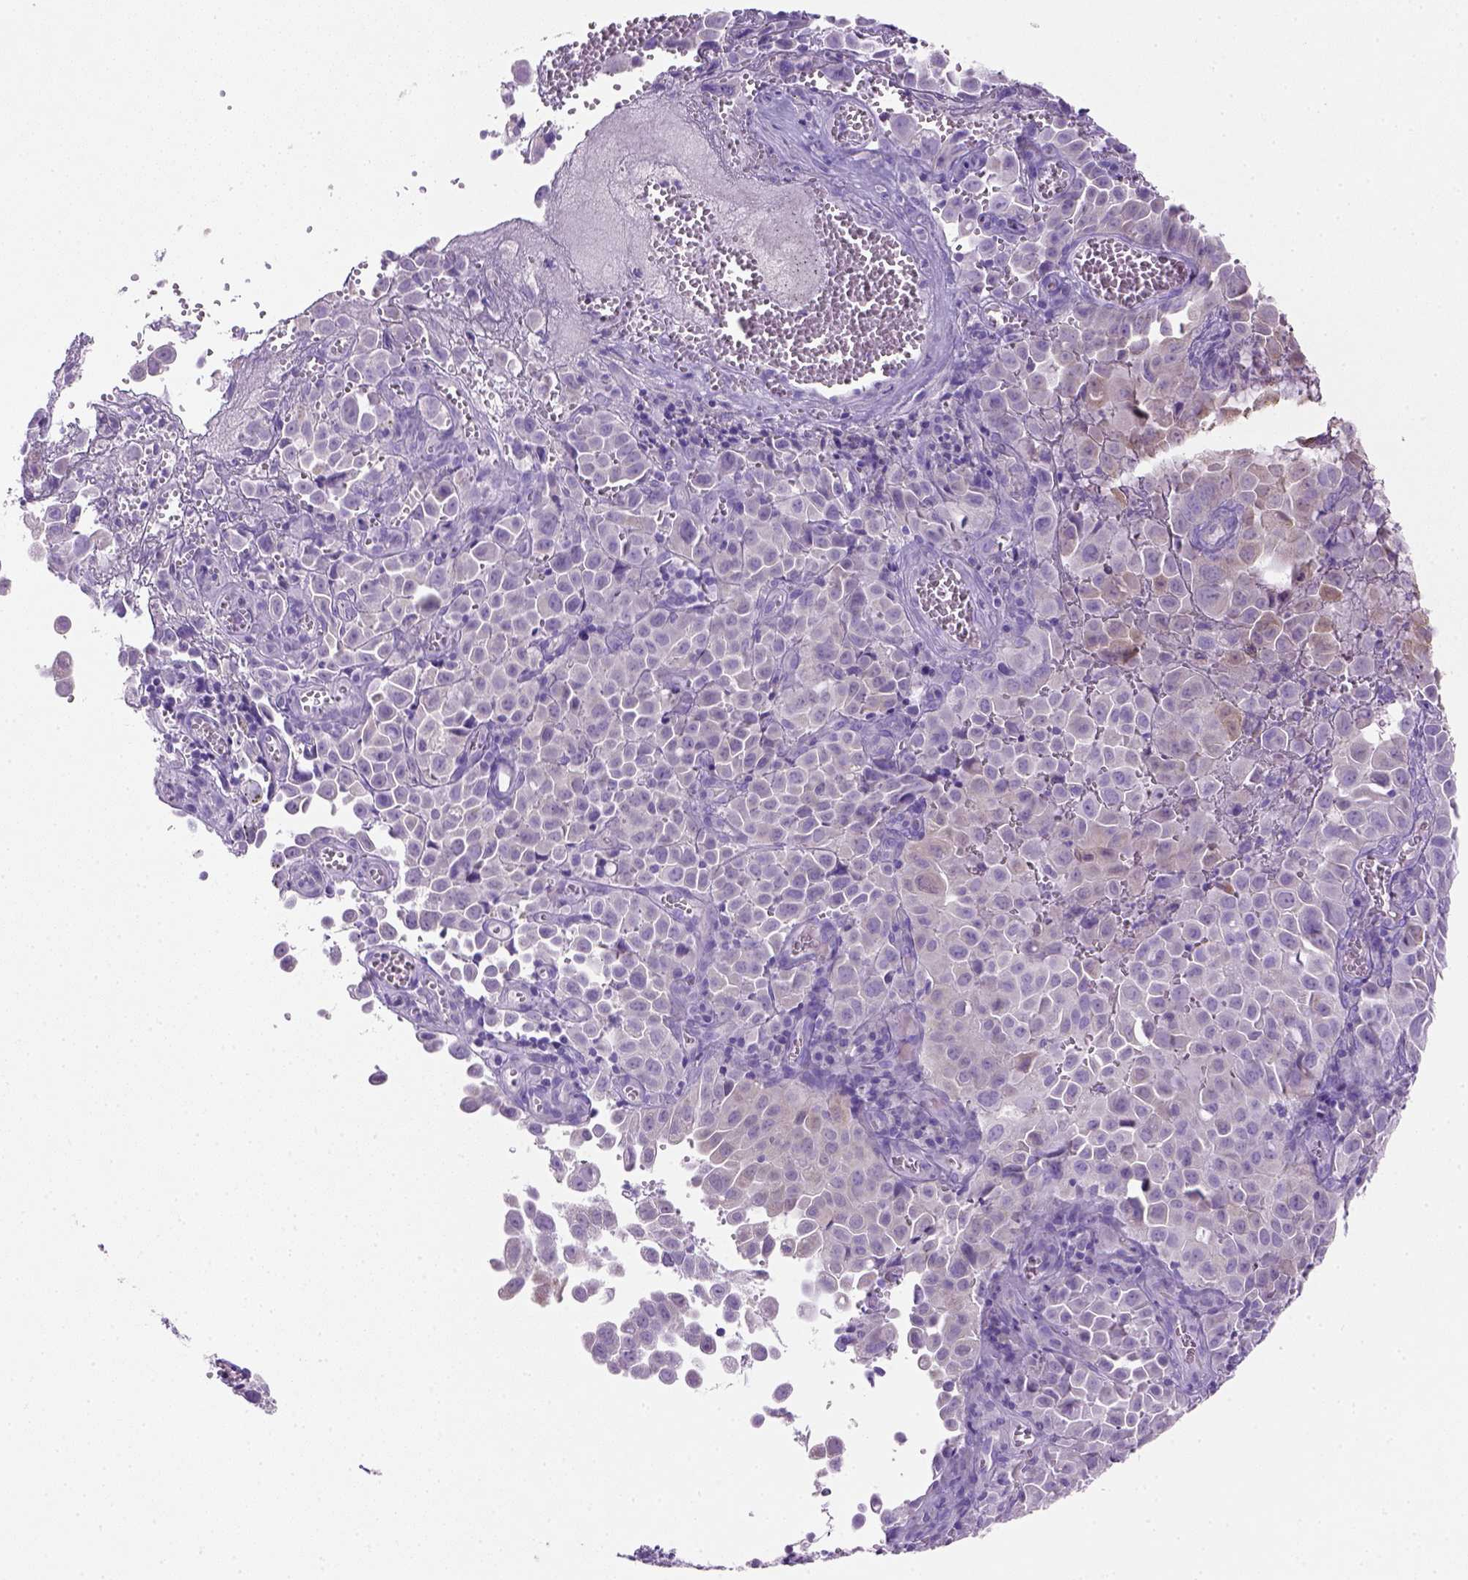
{"staining": {"intensity": "negative", "quantity": "none", "location": "none"}, "tissue": "cervical cancer", "cell_type": "Tumor cells", "image_type": "cancer", "snomed": [{"axis": "morphology", "description": "Squamous cell carcinoma, NOS"}, {"axis": "topography", "description": "Cervix"}], "caption": "Tumor cells show no significant staining in cervical squamous cell carcinoma. (DAB (3,3'-diaminobenzidine) immunohistochemistry (IHC), high magnification).", "gene": "SIRPD", "patient": {"sex": "female", "age": 55}}